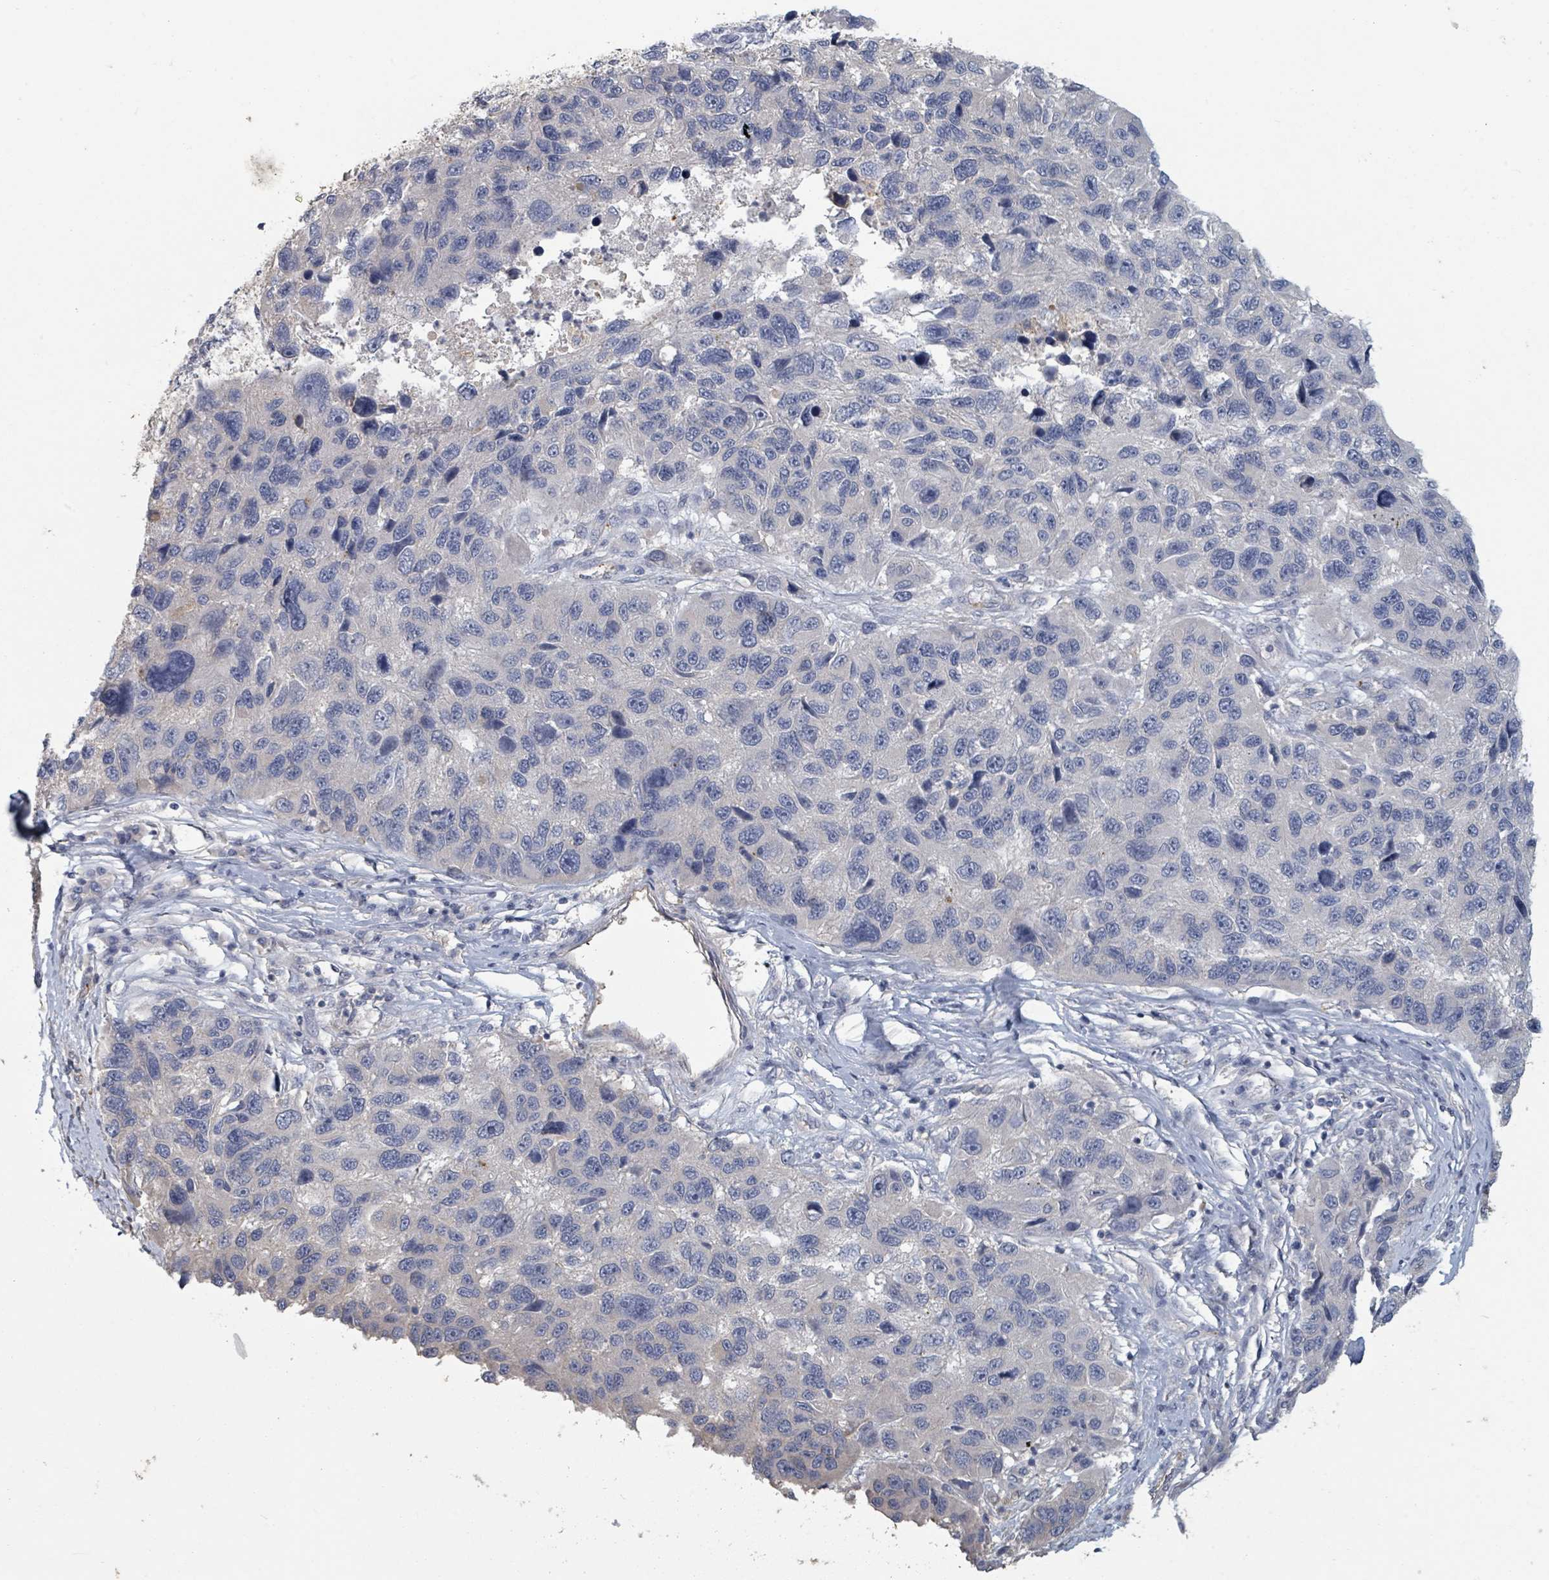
{"staining": {"intensity": "negative", "quantity": "none", "location": "none"}, "tissue": "melanoma", "cell_type": "Tumor cells", "image_type": "cancer", "snomed": [{"axis": "morphology", "description": "Malignant melanoma, NOS"}, {"axis": "topography", "description": "Skin"}], "caption": "High power microscopy micrograph of an IHC photomicrograph of malignant melanoma, revealing no significant expression in tumor cells.", "gene": "PLAUR", "patient": {"sex": "male", "age": 53}}